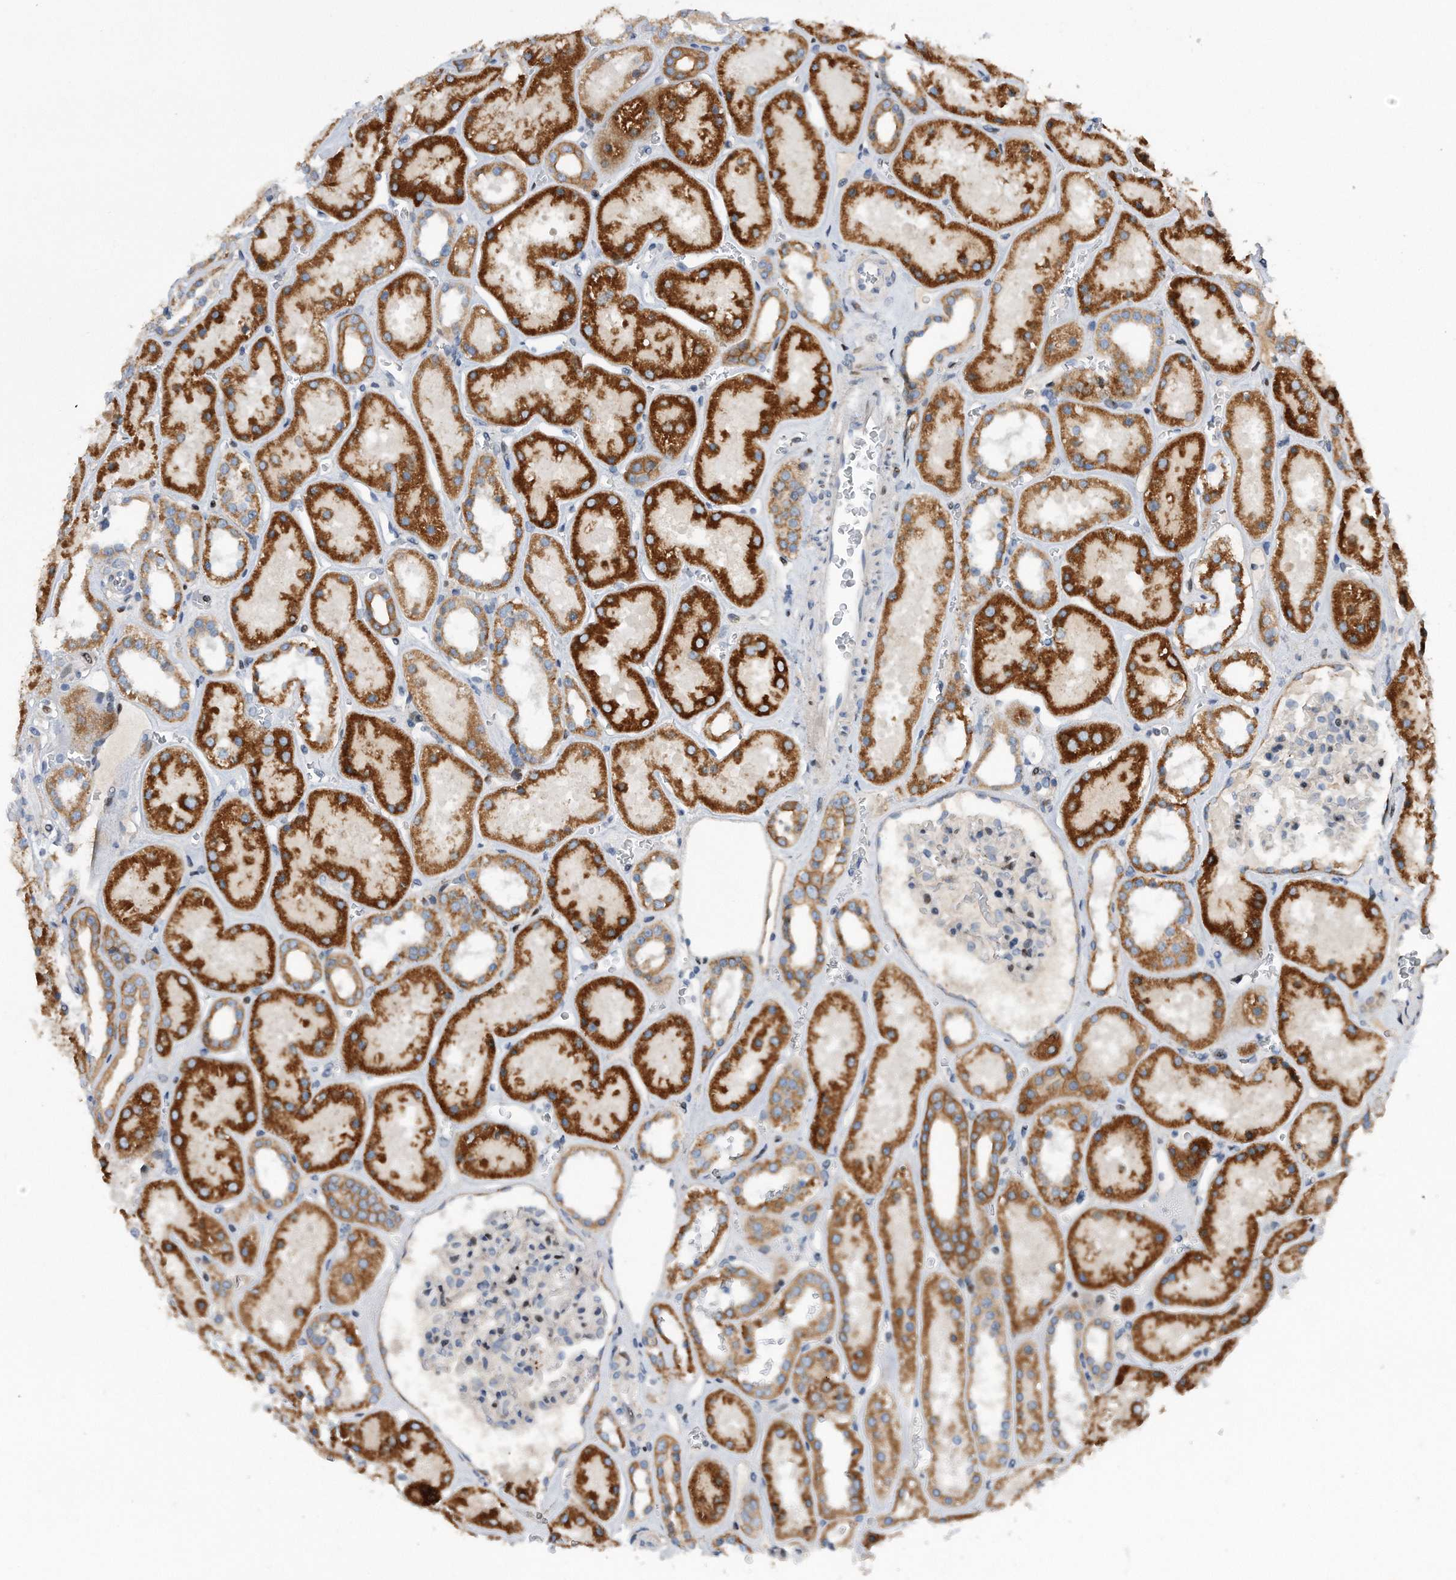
{"staining": {"intensity": "negative", "quantity": "none", "location": "none"}, "tissue": "kidney", "cell_type": "Cells in glomeruli", "image_type": "normal", "snomed": [{"axis": "morphology", "description": "Normal tissue, NOS"}, {"axis": "topography", "description": "Kidney"}], "caption": "Human kidney stained for a protein using IHC shows no expression in cells in glomeruli.", "gene": "CDH12", "patient": {"sex": "female", "age": 41}}